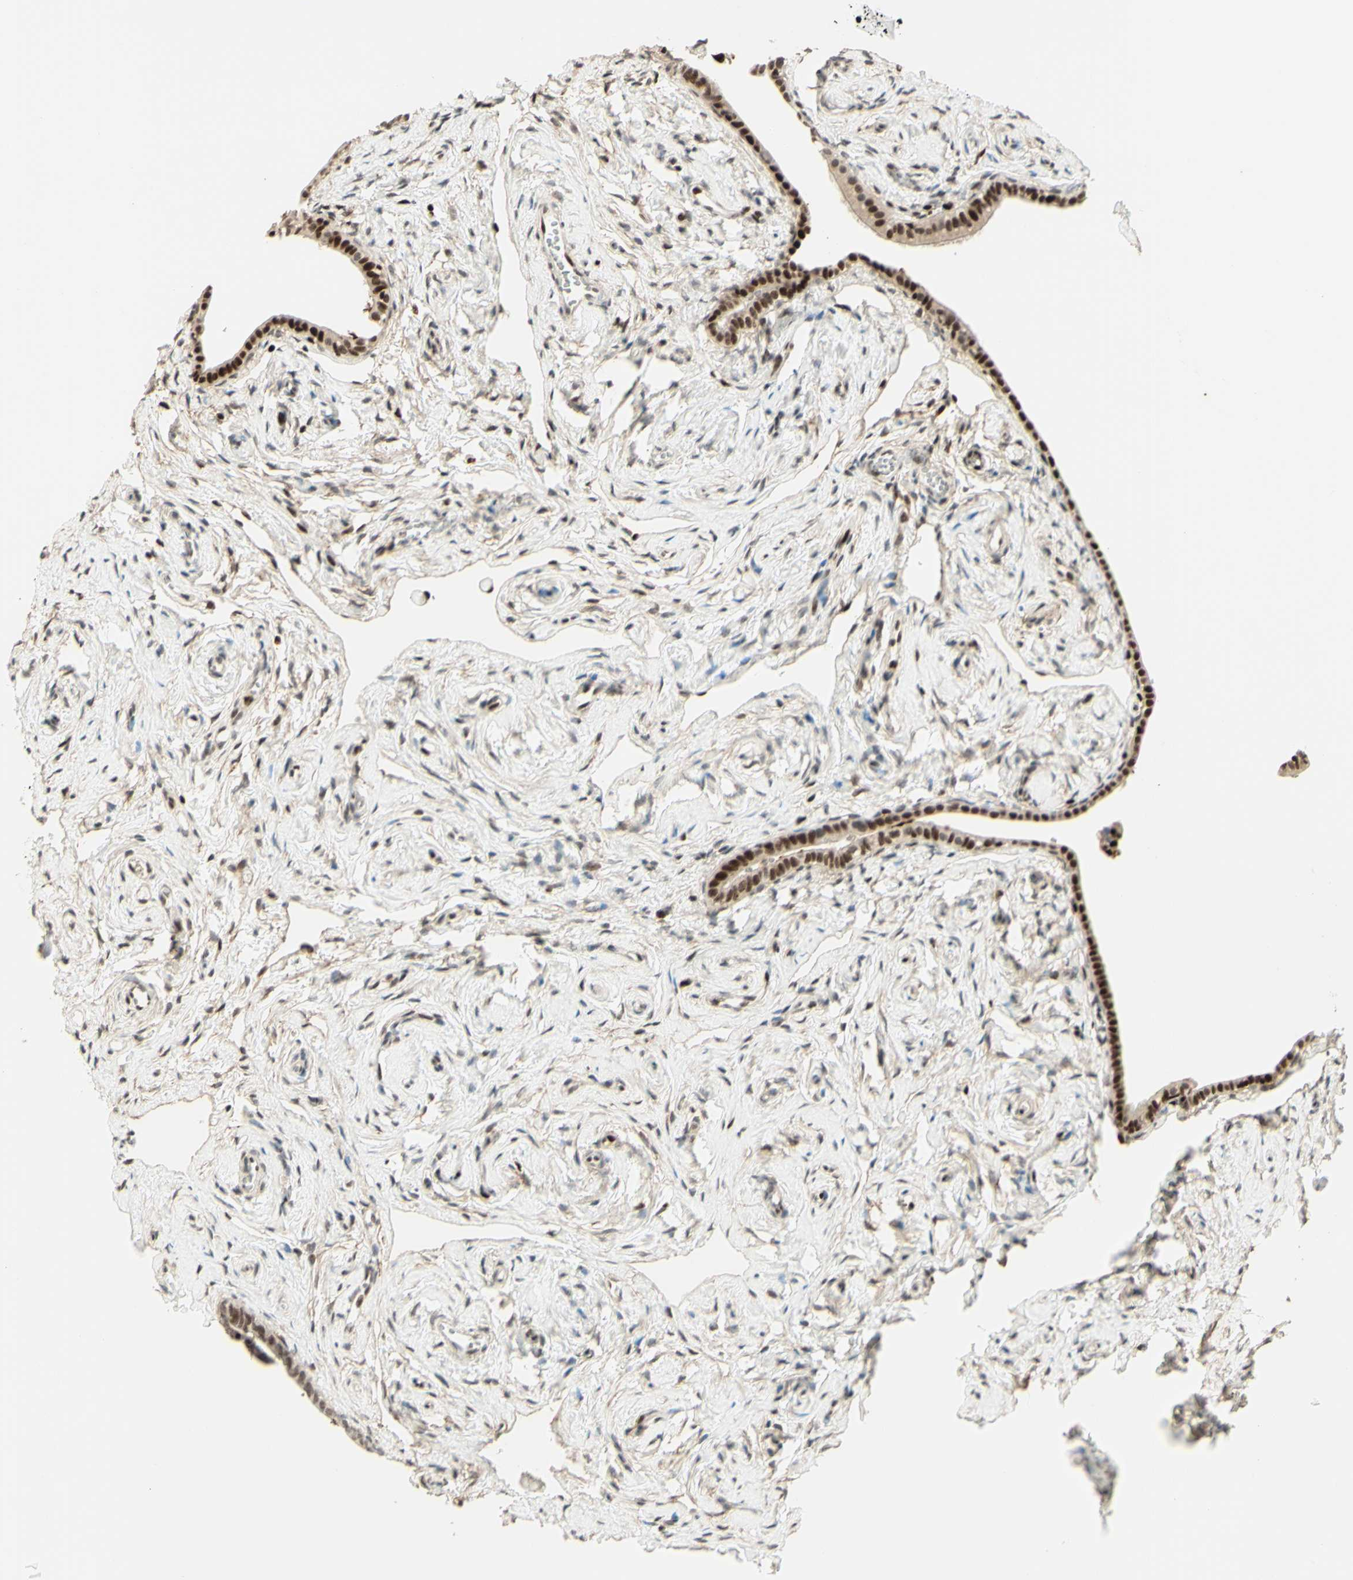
{"staining": {"intensity": "strong", "quantity": ">75%", "location": "nuclear"}, "tissue": "fallopian tube", "cell_type": "Glandular cells", "image_type": "normal", "snomed": [{"axis": "morphology", "description": "Normal tissue, NOS"}, {"axis": "topography", "description": "Fallopian tube"}], "caption": "A photomicrograph of human fallopian tube stained for a protein displays strong nuclear brown staining in glandular cells. (Brightfield microscopy of DAB IHC at high magnification).", "gene": "CDKL5", "patient": {"sex": "female", "age": 71}}